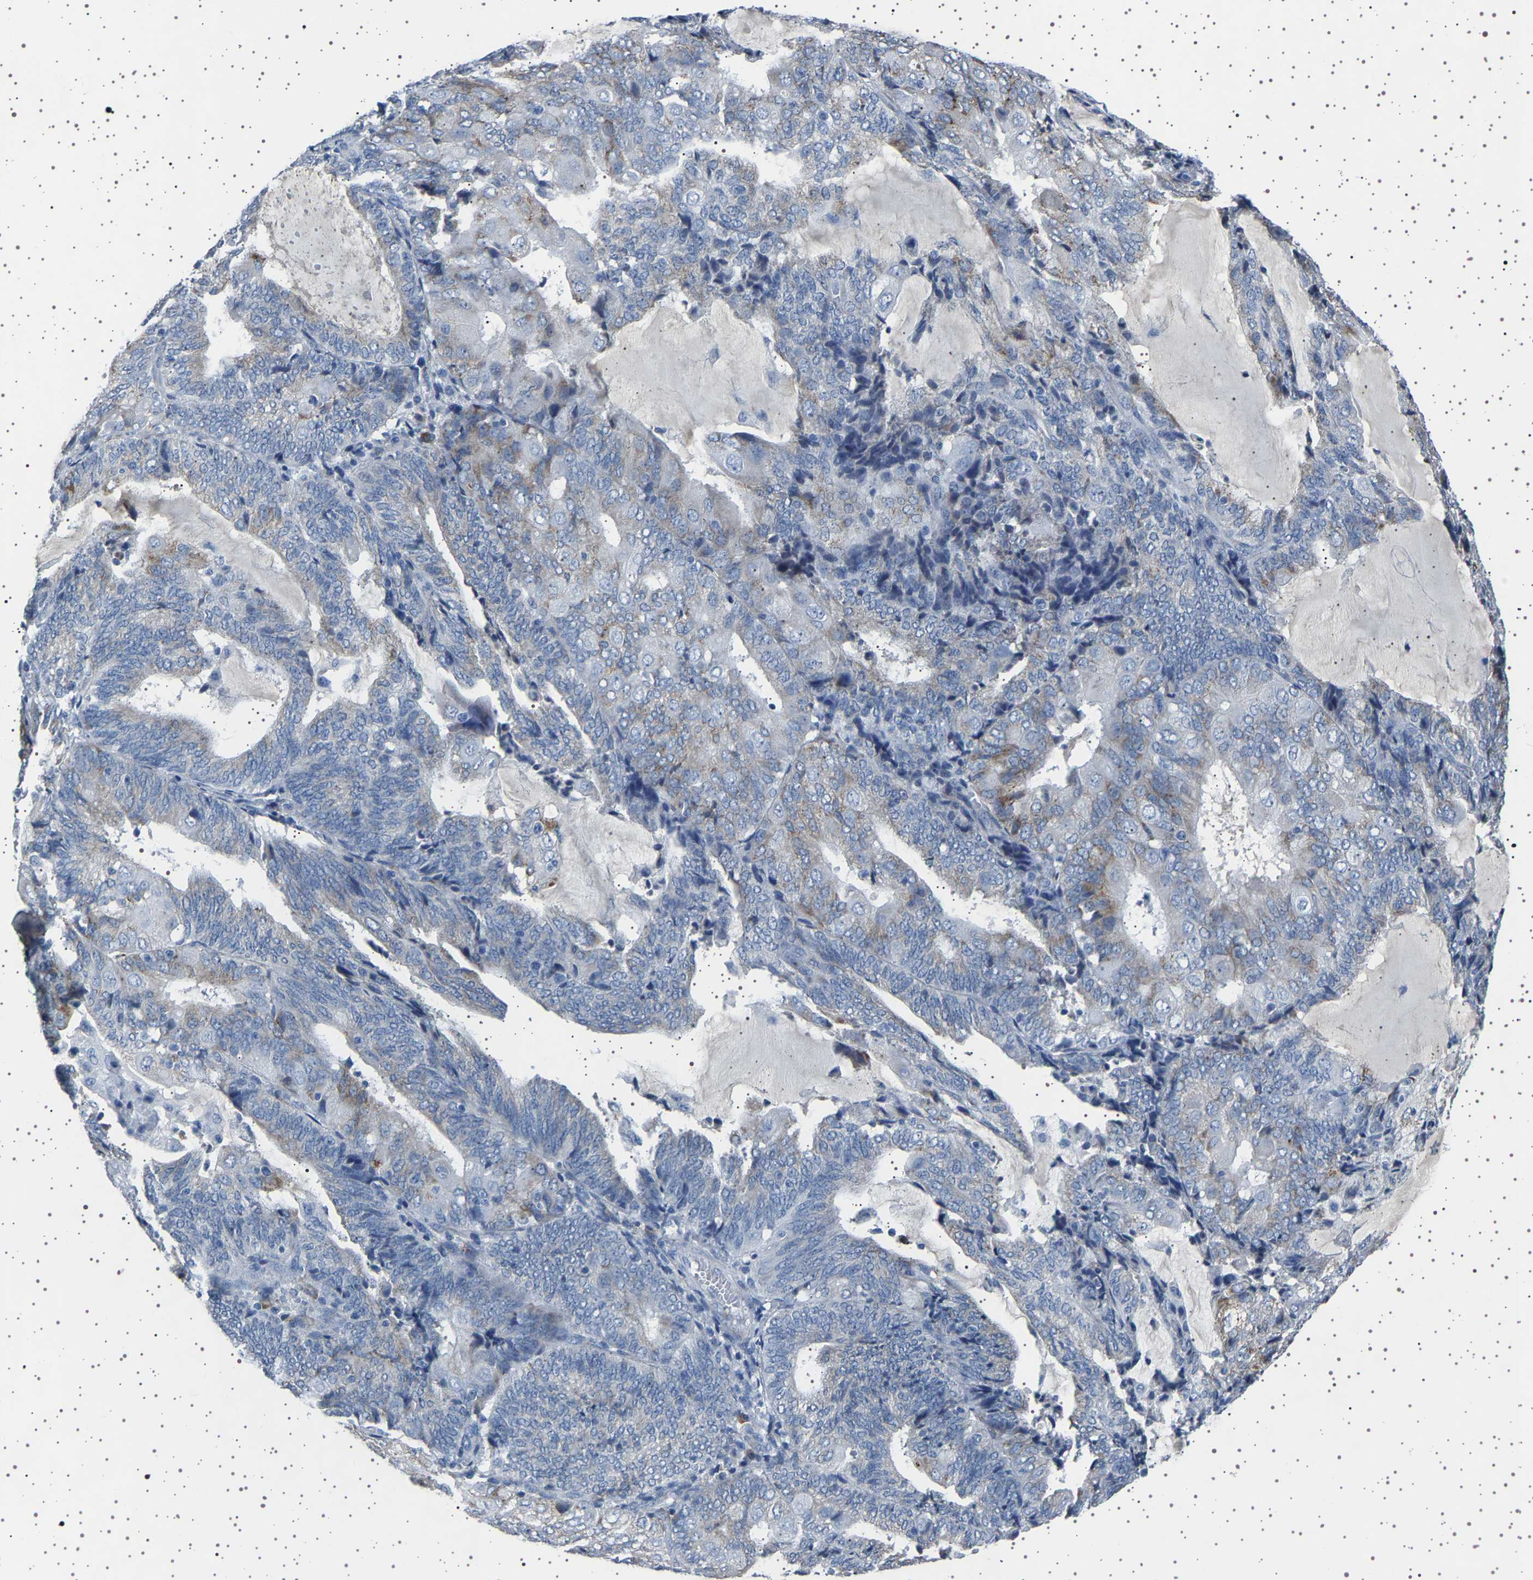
{"staining": {"intensity": "weak", "quantity": "<25%", "location": "cytoplasmic/membranous"}, "tissue": "endometrial cancer", "cell_type": "Tumor cells", "image_type": "cancer", "snomed": [{"axis": "morphology", "description": "Adenocarcinoma, NOS"}, {"axis": "topography", "description": "Endometrium"}], "caption": "IHC histopathology image of neoplastic tissue: human endometrial adenocarcinoma stained with DAB (3,3'-diaminobenzidine) reveals no significant protein expression in tumor cells.", "gene": "FTCD", "patient": {"sex": "female", "age": 81}}